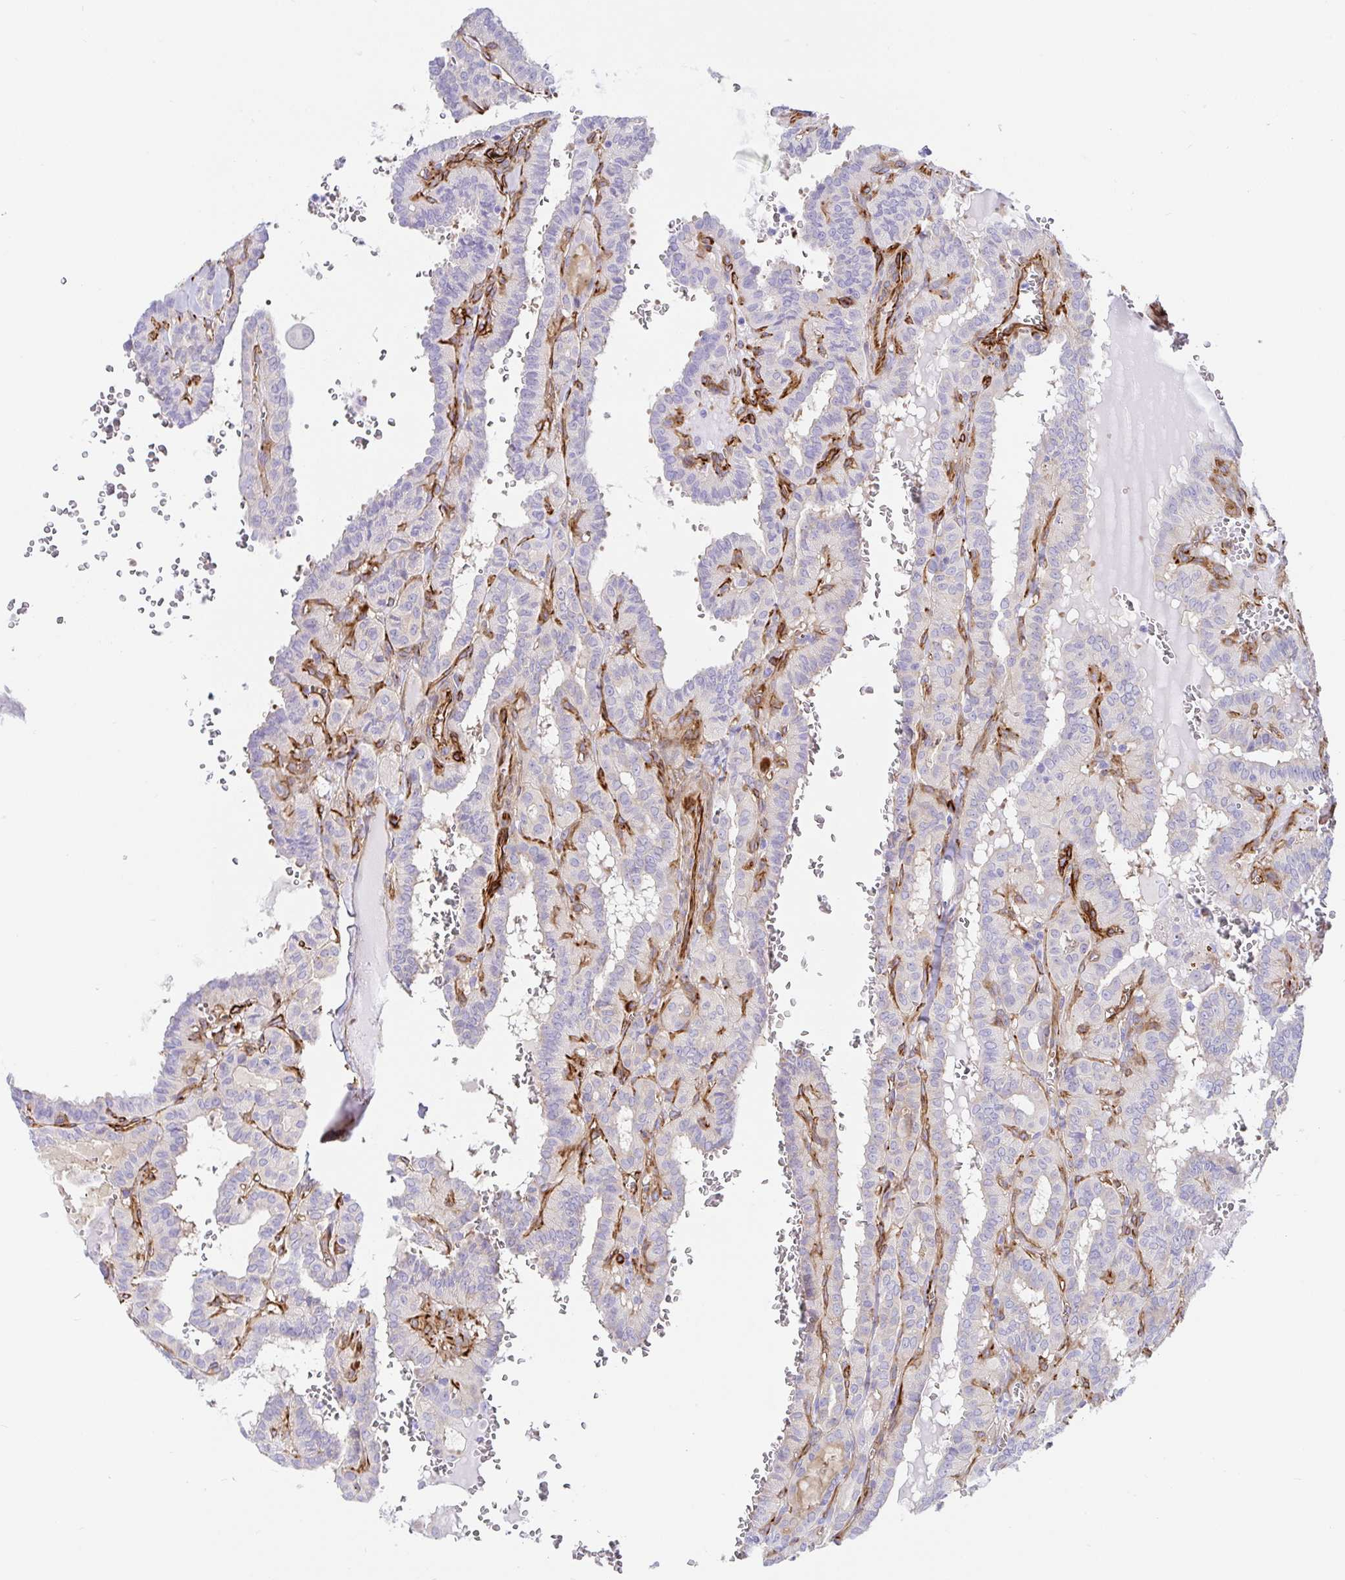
{"staining": {"intensity": "negative", "quantity": "none", "location": "none"}, "tissue": "thyroid cancer", "cell_type": "Tumor cells", "image_type": "cancer", "snomed": [{"axis": "morphology", "description": "Papillary adenocarcinoma, NOS"}, {"axis": "topography", "description": "Thyroid gland"}], "caption": "The immunohistochemistry (IHC) micrograph has no significant expression in tumor cells of papillary adenocarcinoma (thyroid) tissue.", "gene": "DOCK1", "patient": {"sex": "female", "age": 21}}